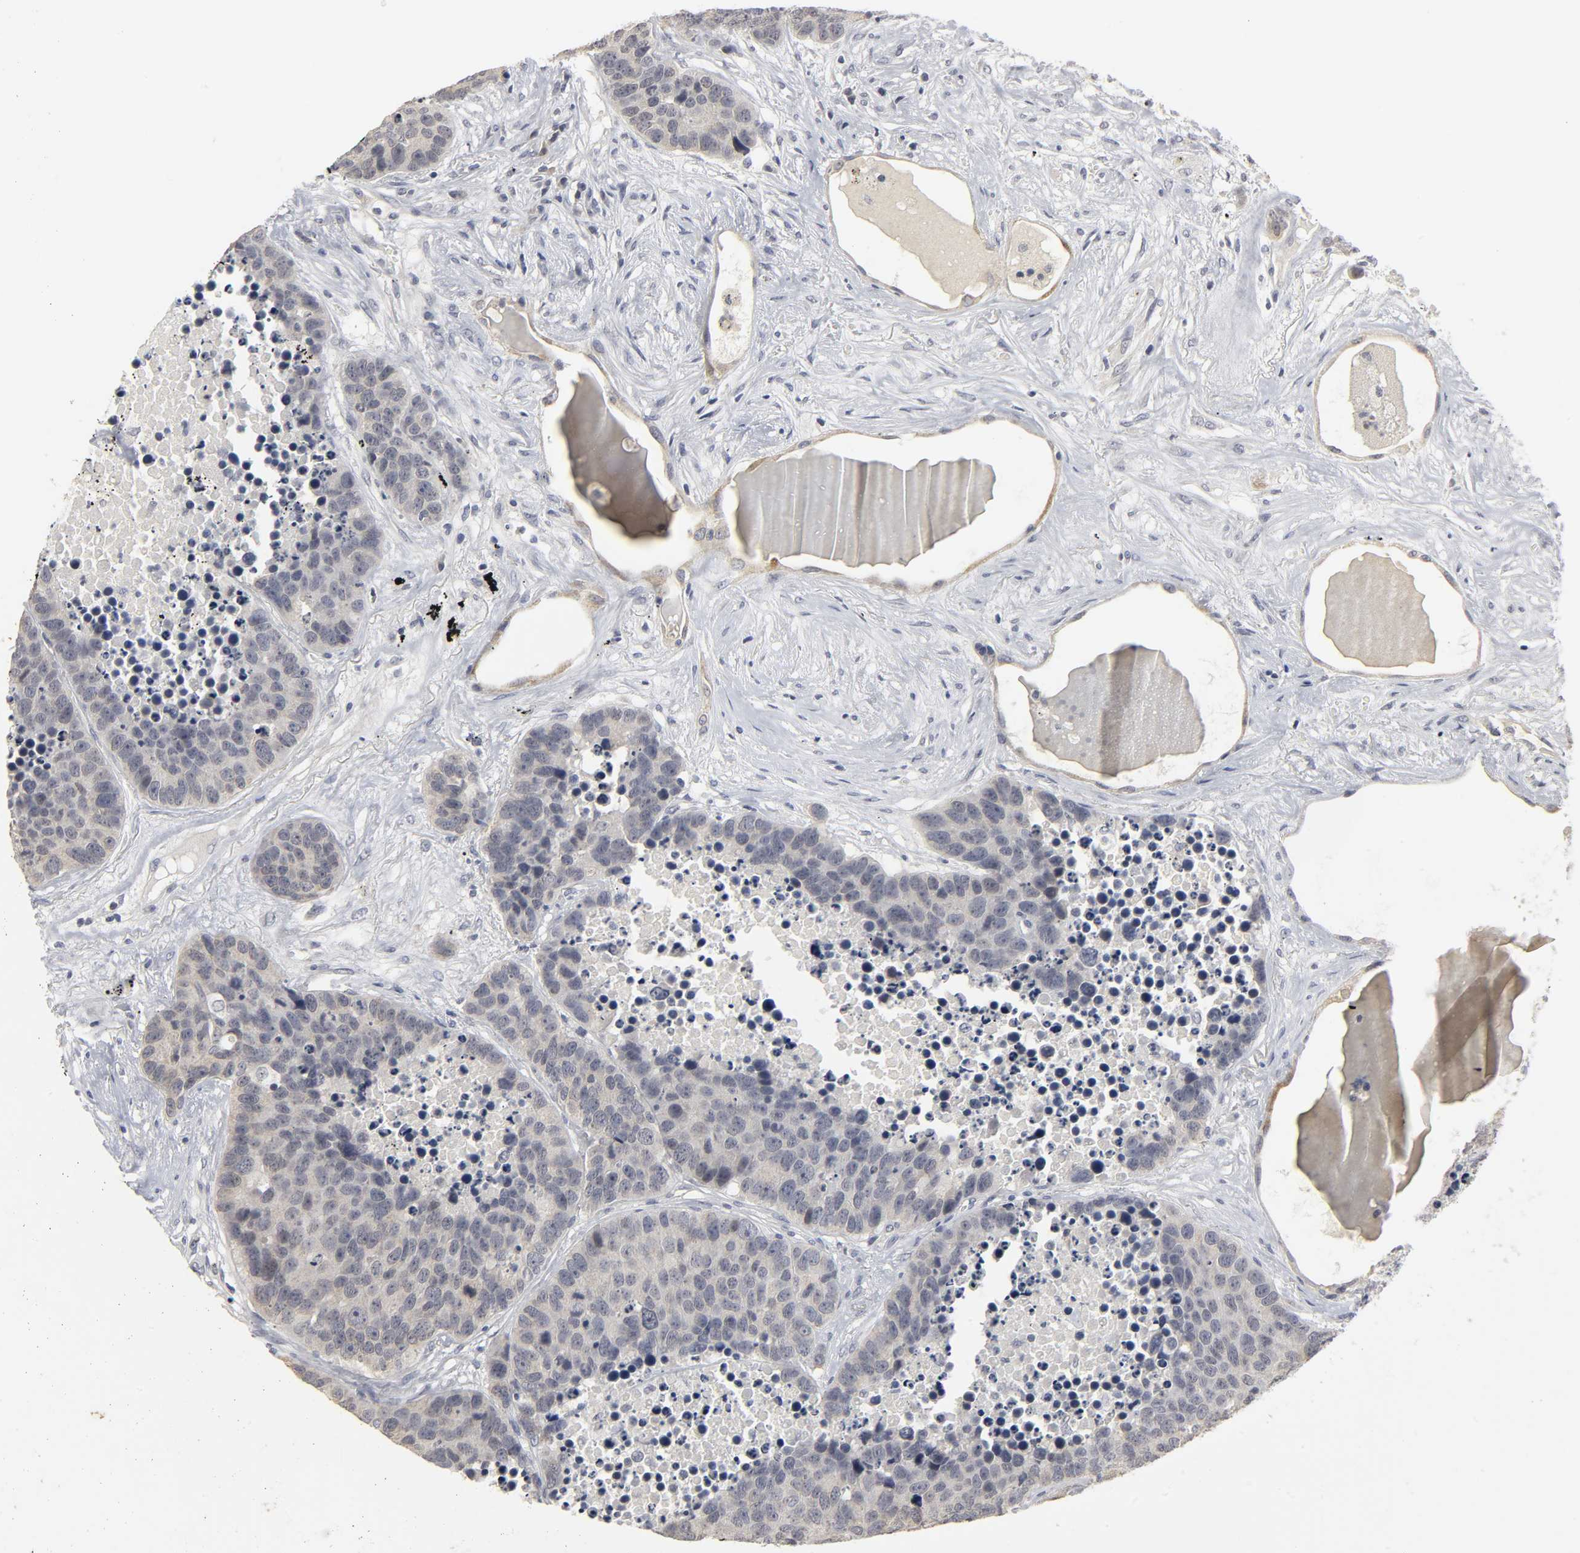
{"staining": {"intensity": "negative", "quantity": "none", "location": "none"}, "tissue": "carcinoid", "cell_type": "Tumor cells", "image_type": "cancer", "snomed": [{"axis": "morphology", "description": "Carcinoid, malignant, NOS"}, {"axis": "topography", "description": "Lung"}], "caption": "Tumor cells show no significant protein expression in carcinoid. The staining is performed using DAB (3,3'-diaminobenzidine) brown chromogen with nuclei counter-stained in using hematoxylin.", "gene": "TCAP", "patient": {"sex": "male", "age": 60}}